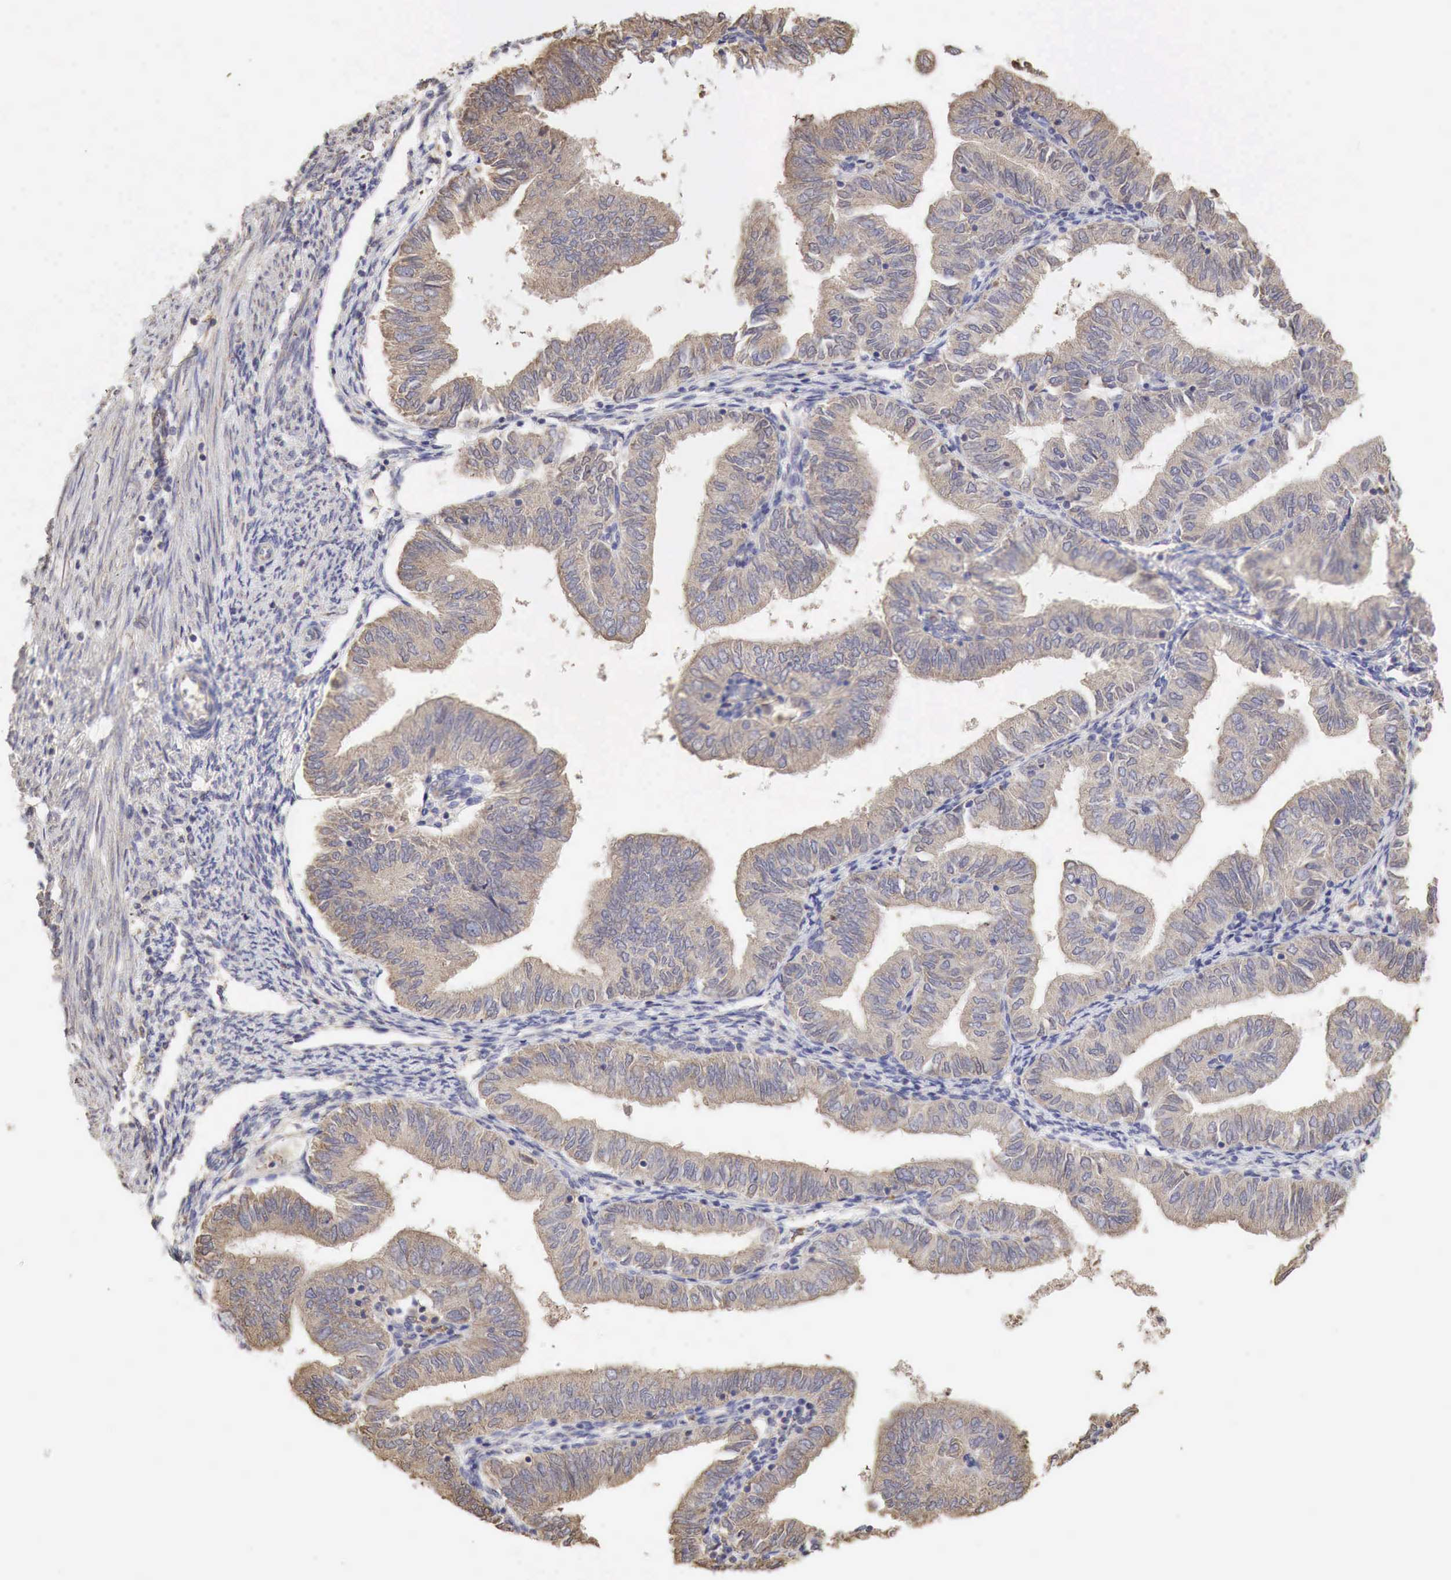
{"staining": {"intensity": "weak", "quantity": ">75%", "location": "cytoplasmic/membranous"}, "tissue": "endometrial cancer", "cell_type": "Tumor cells", "image_type": "cancer", "snomed": [{"axis": "morphology", "description": "Adenocarcinoma, NOS"}, {"axis": "topography", "description": "Endometrium"}], "caption": "Brown immunohistochemical staining in endometrial cancer reveals weak cytoplasmic/membranous expression in approximately >75% of tumor cells.", "gene": "PABPC5", "patient": {"sex": "female", "age": 51}}